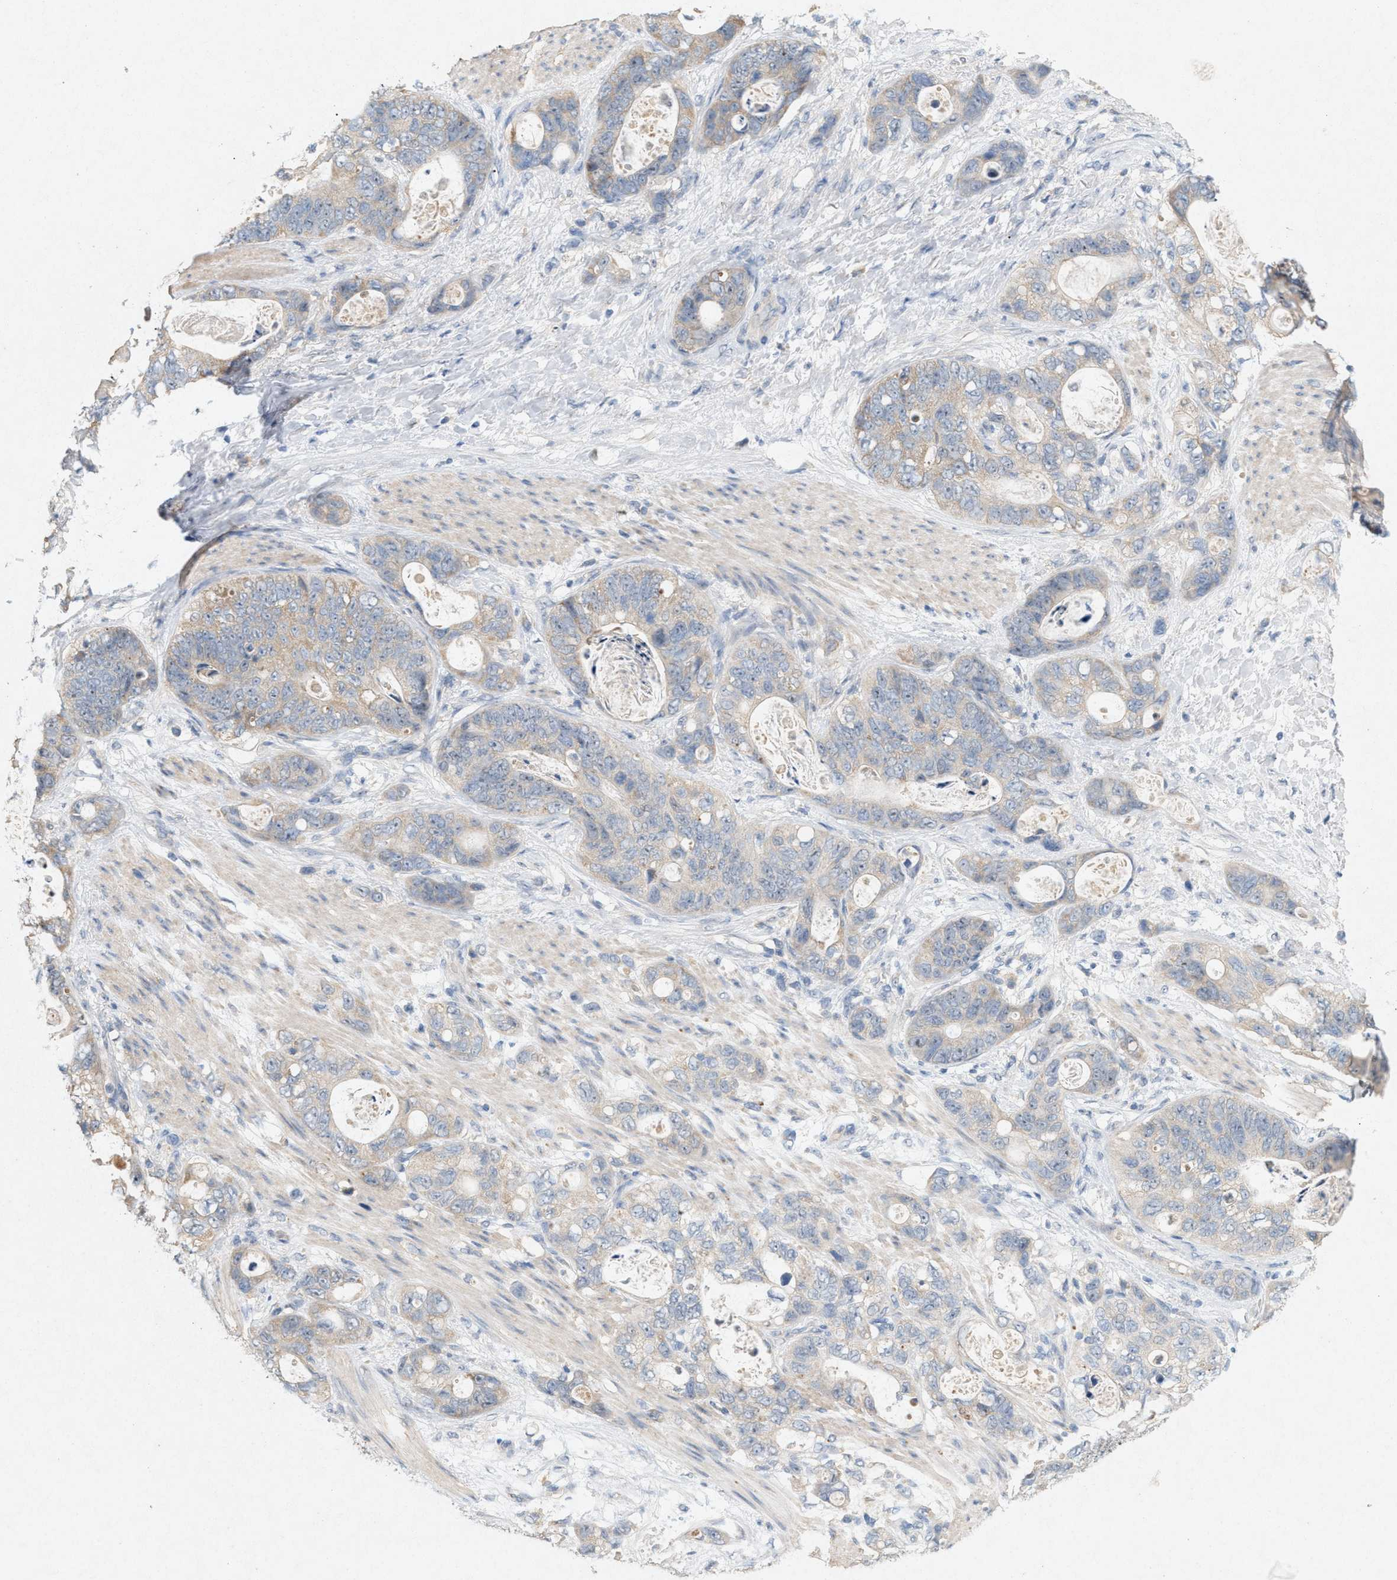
{"staining": {"intensity": "weak", "quantity": "<25%", "location": "cytoplasmic/membranous"}, "tissue": "stomach cancer", "cell_type": "Tumor cells", "image_type": "cancer", "snomed": [{"axis": "morphology", "description": "Normal tissue, NOS"}, {"axis": "morphology", "description": "Adenocarcinoma, NOS"}, {"axis": "topography", "description": "Stomach"}], "caption": "This micrograph is of stomach cancer stained with immunohistochemistry (IHC) to label a protein in brown with the nuclei are counter-stained blue. There is no positivity in tumor cells.", "gene": "DCAF7", "patient": {"sex": "female", "age": 89}}